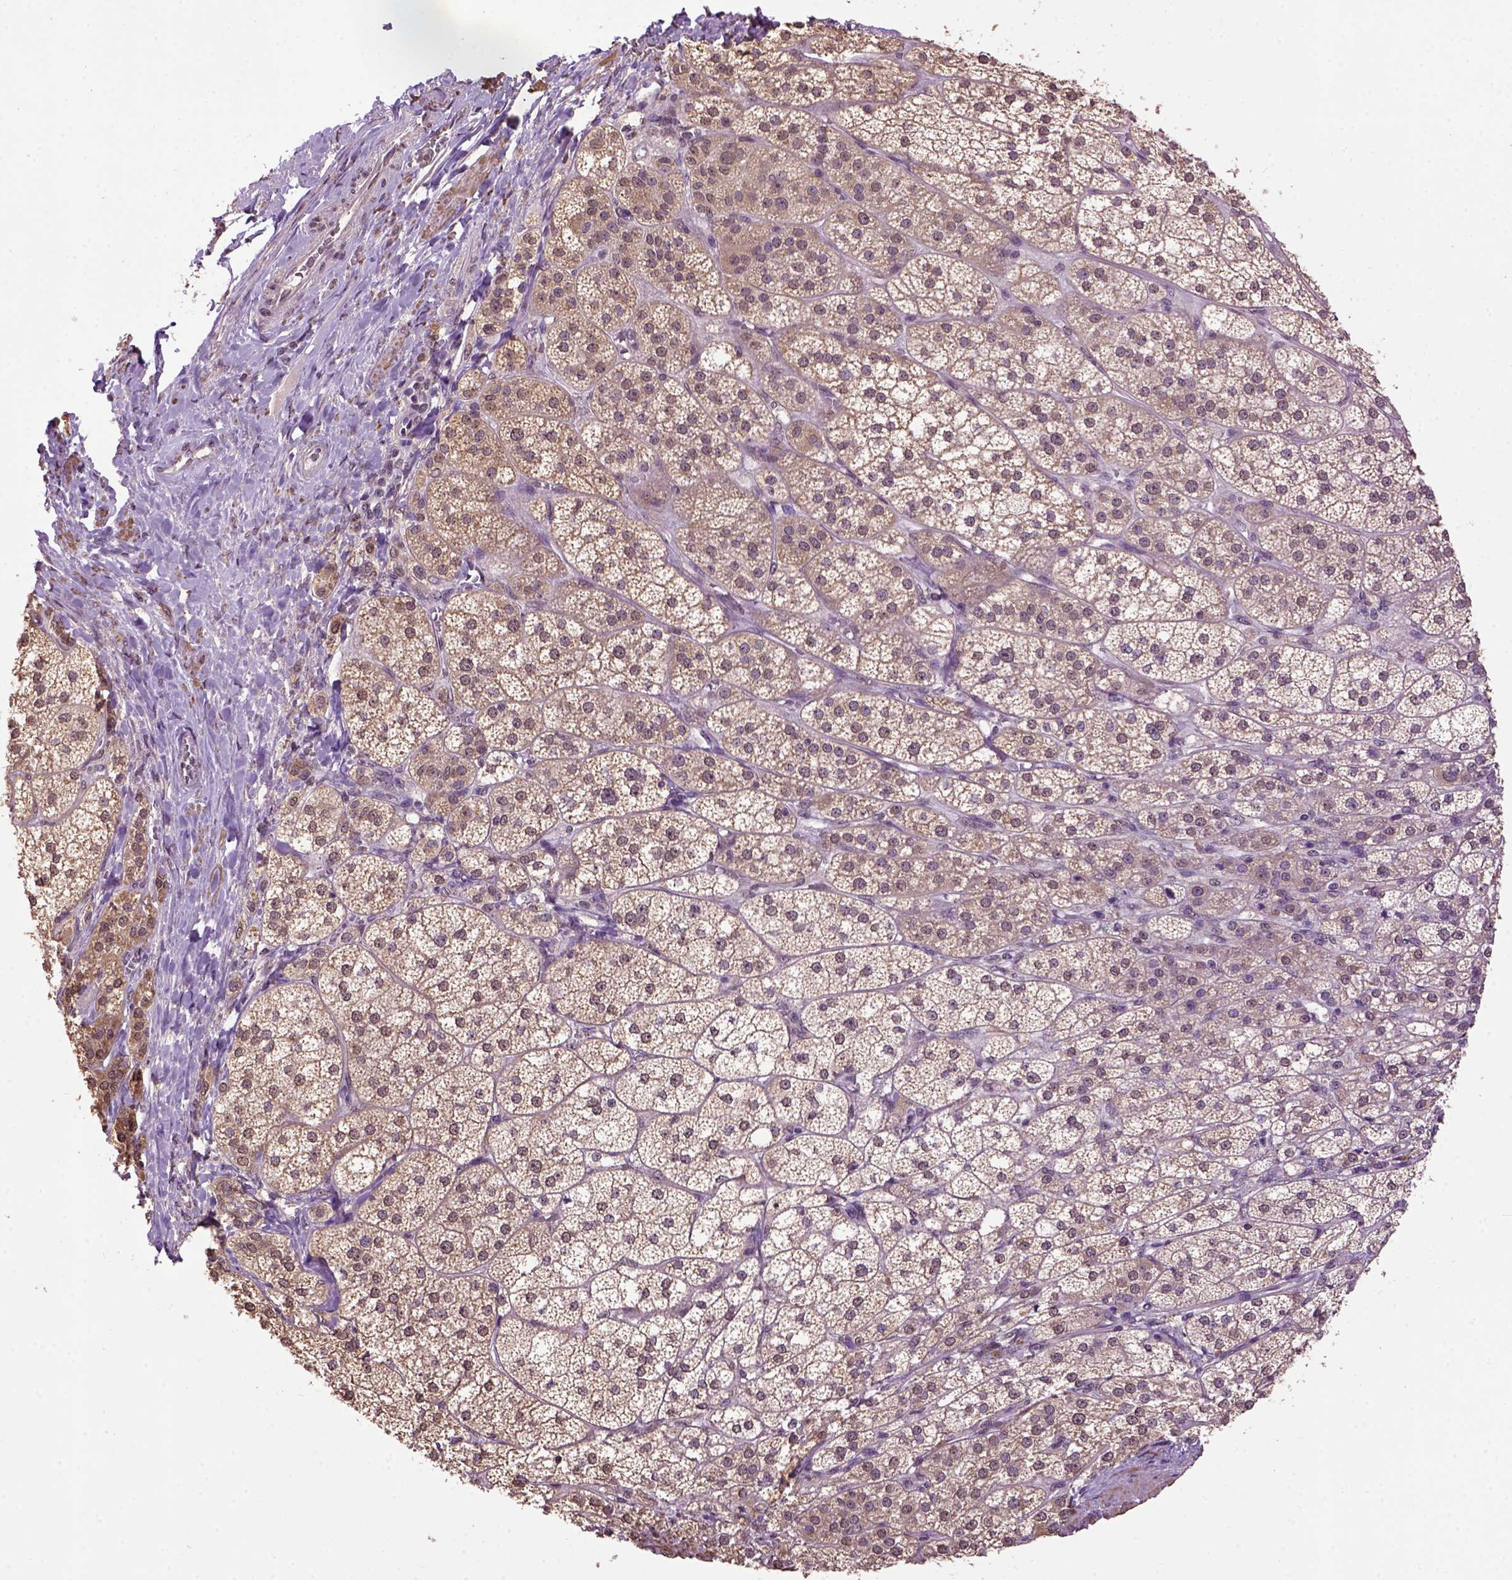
{"staining": {"intensity": "moderate", "quantity": "25%-75%", "location": "cytoplasmic/membranous"}, "tissue": "adrenal gland", "cell_type": "Glandular cells", "image_type": "normal", "snomed": [{"axis": "morphology", "description": "Normal tissue, NOS"}, {"axis": "topography", "description": "Adrenal gland"}], "caption": "The image reveals staining of benign adrenal gland, revealing moderate cytoplasmic/membranous protein staining (brown color) within glandular cells.", "gene": "WDR17", "patient": {"sex": "female", "age": 60}}